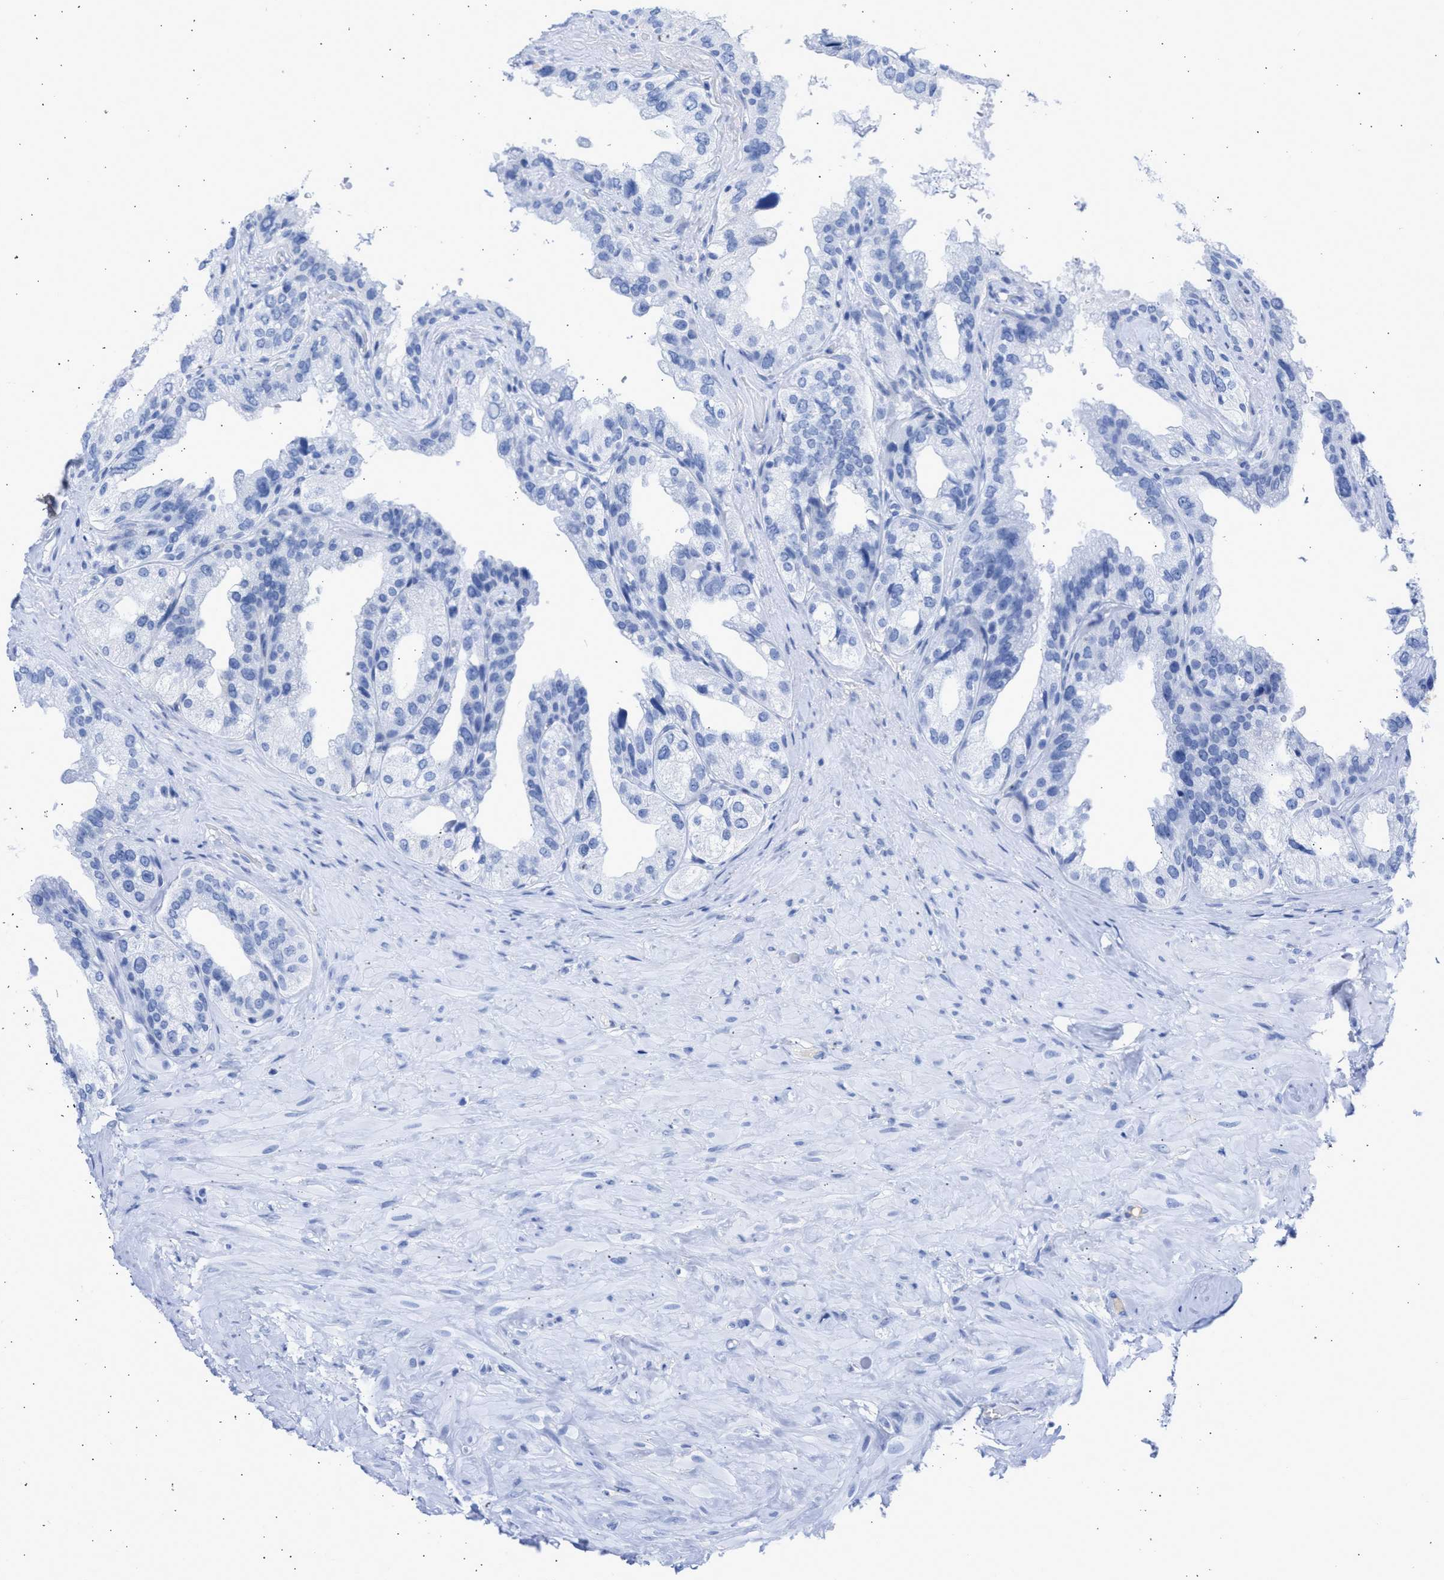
{"staining": {"intensity": "negative", "quantity": "none", "location": "none"}, "tissue": "seminal vesicle", "cell_type": "Glandular cells", "image_type": "normal", "snomed": [{"axis": "morphology", "description": "Normal tissue, NOS"}, {"axis": "topography", "description": "Seminal veicle"}], "caption": "Immunohistochemistry of benign seminal vesicle shows no staining in glandular cells.", "gene": "RSPH1", "patient": {"sex": "male", "age": 68}}